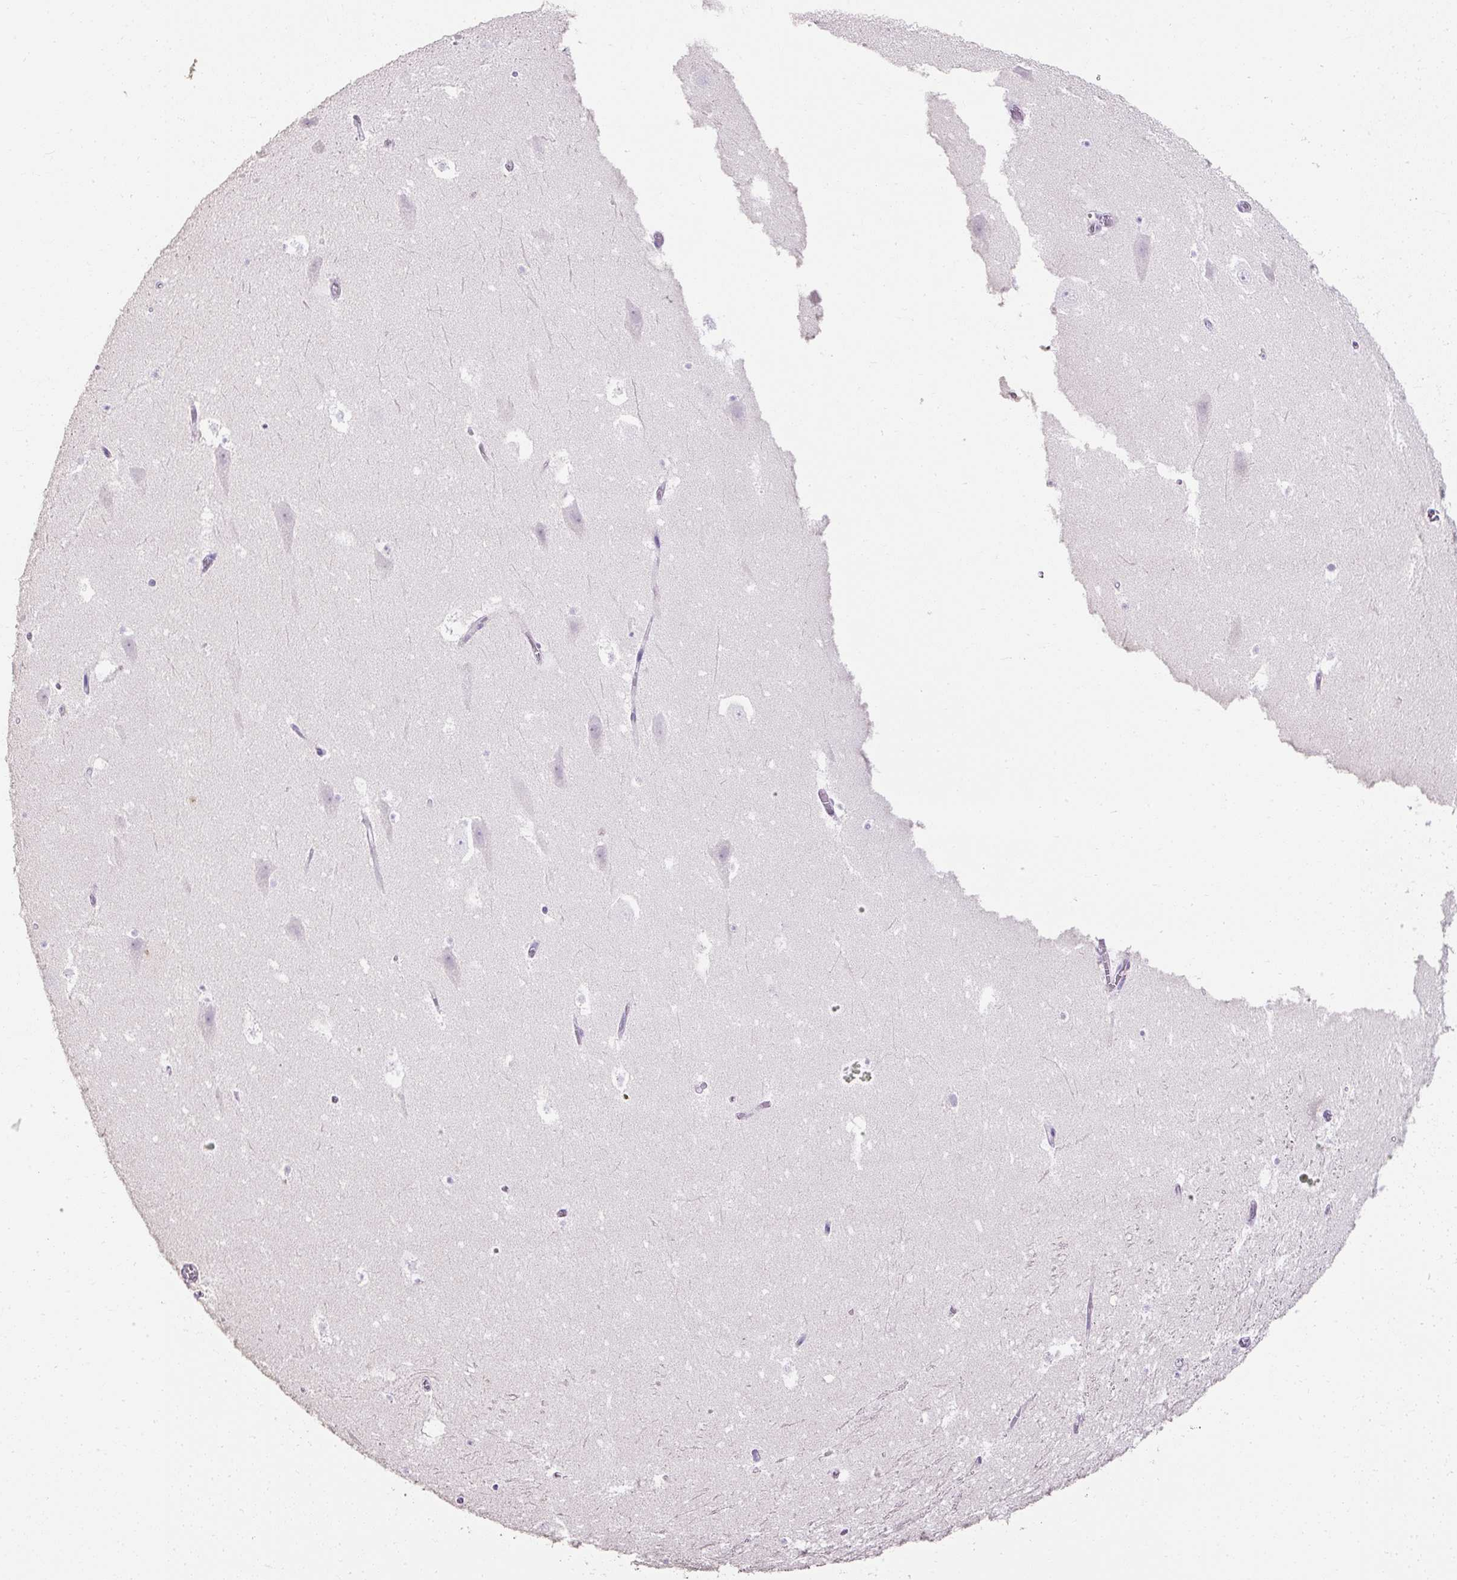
{"staining": {"intensity": "negative", "quantity": "none", "location": "none"}, "tissue": "hippocampus", "cell_type": "Glial cells", "image_type": "normal", "snomed": [{"axis": "morphology", "description": "Normal tissue, NOS"}, {"axis": "topography", "description": "Hippocampus"}], "caption": "The histopathology image shows no significant expression in glial cells of hippocampus.", "gene": "C2CD4C", "patient": {"sex": "female", "age": 42}}